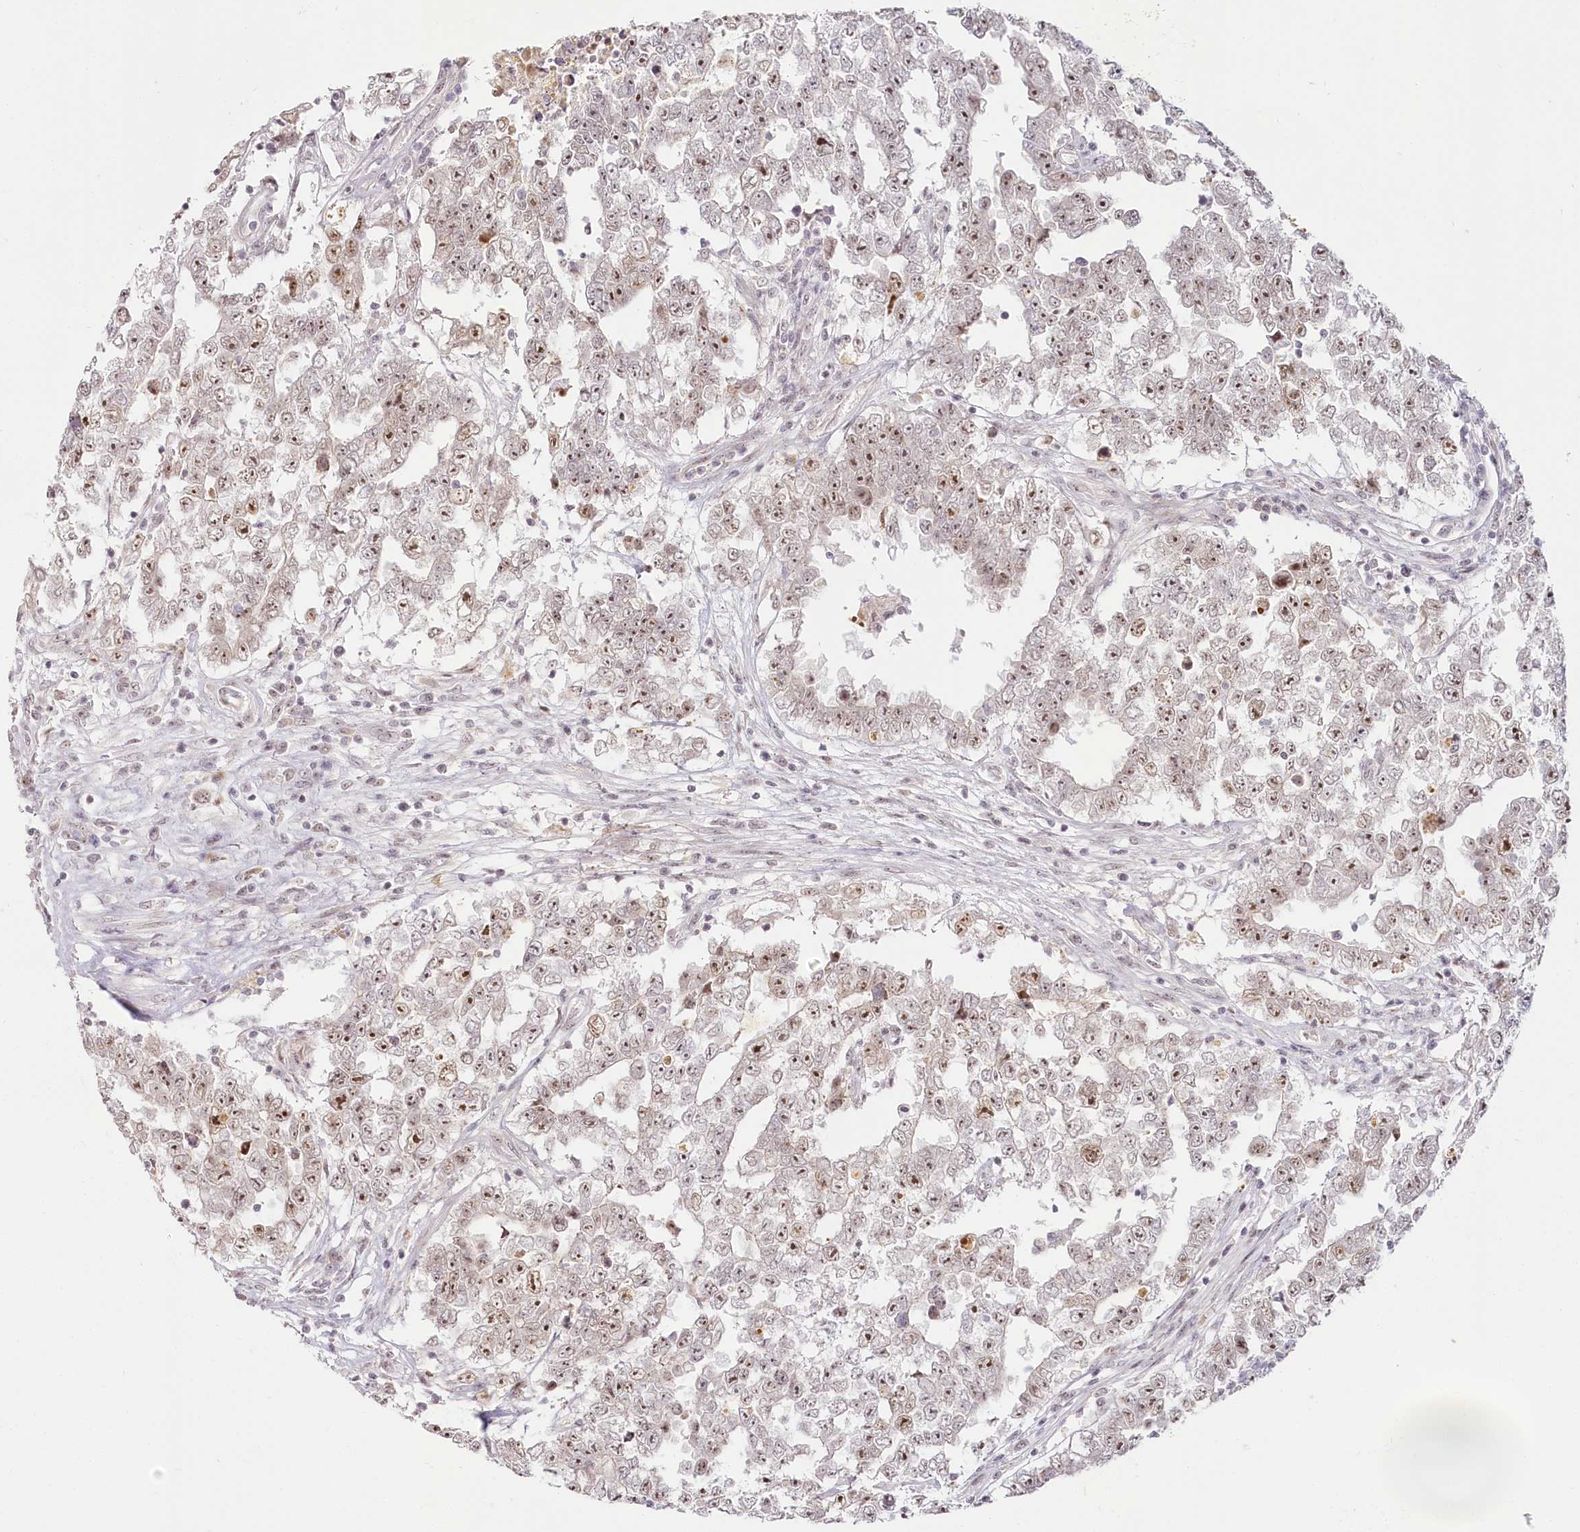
{"staining": {"intensity": "moderate", "quantity": ">75%", "location": "nuclear"}, "tissue": "testis cancer", "cell_type": "Tumor cells", "image_type": "cancer", "snomed": [{"axis": "morphology", "description": "Carcinoma, Embryonal, NOS"}, {"axis": "topography", "description": "Testis"}], "caption": "A photomicrograph showing moderate nuclear positivity in approximately >75% of tumor cells in testis cancer (embryonal carcinoma), as visualized by brown immunohistochemical staining.", "gene": "EXOSC7", "patient": {"sex": "male", "age": 25}}